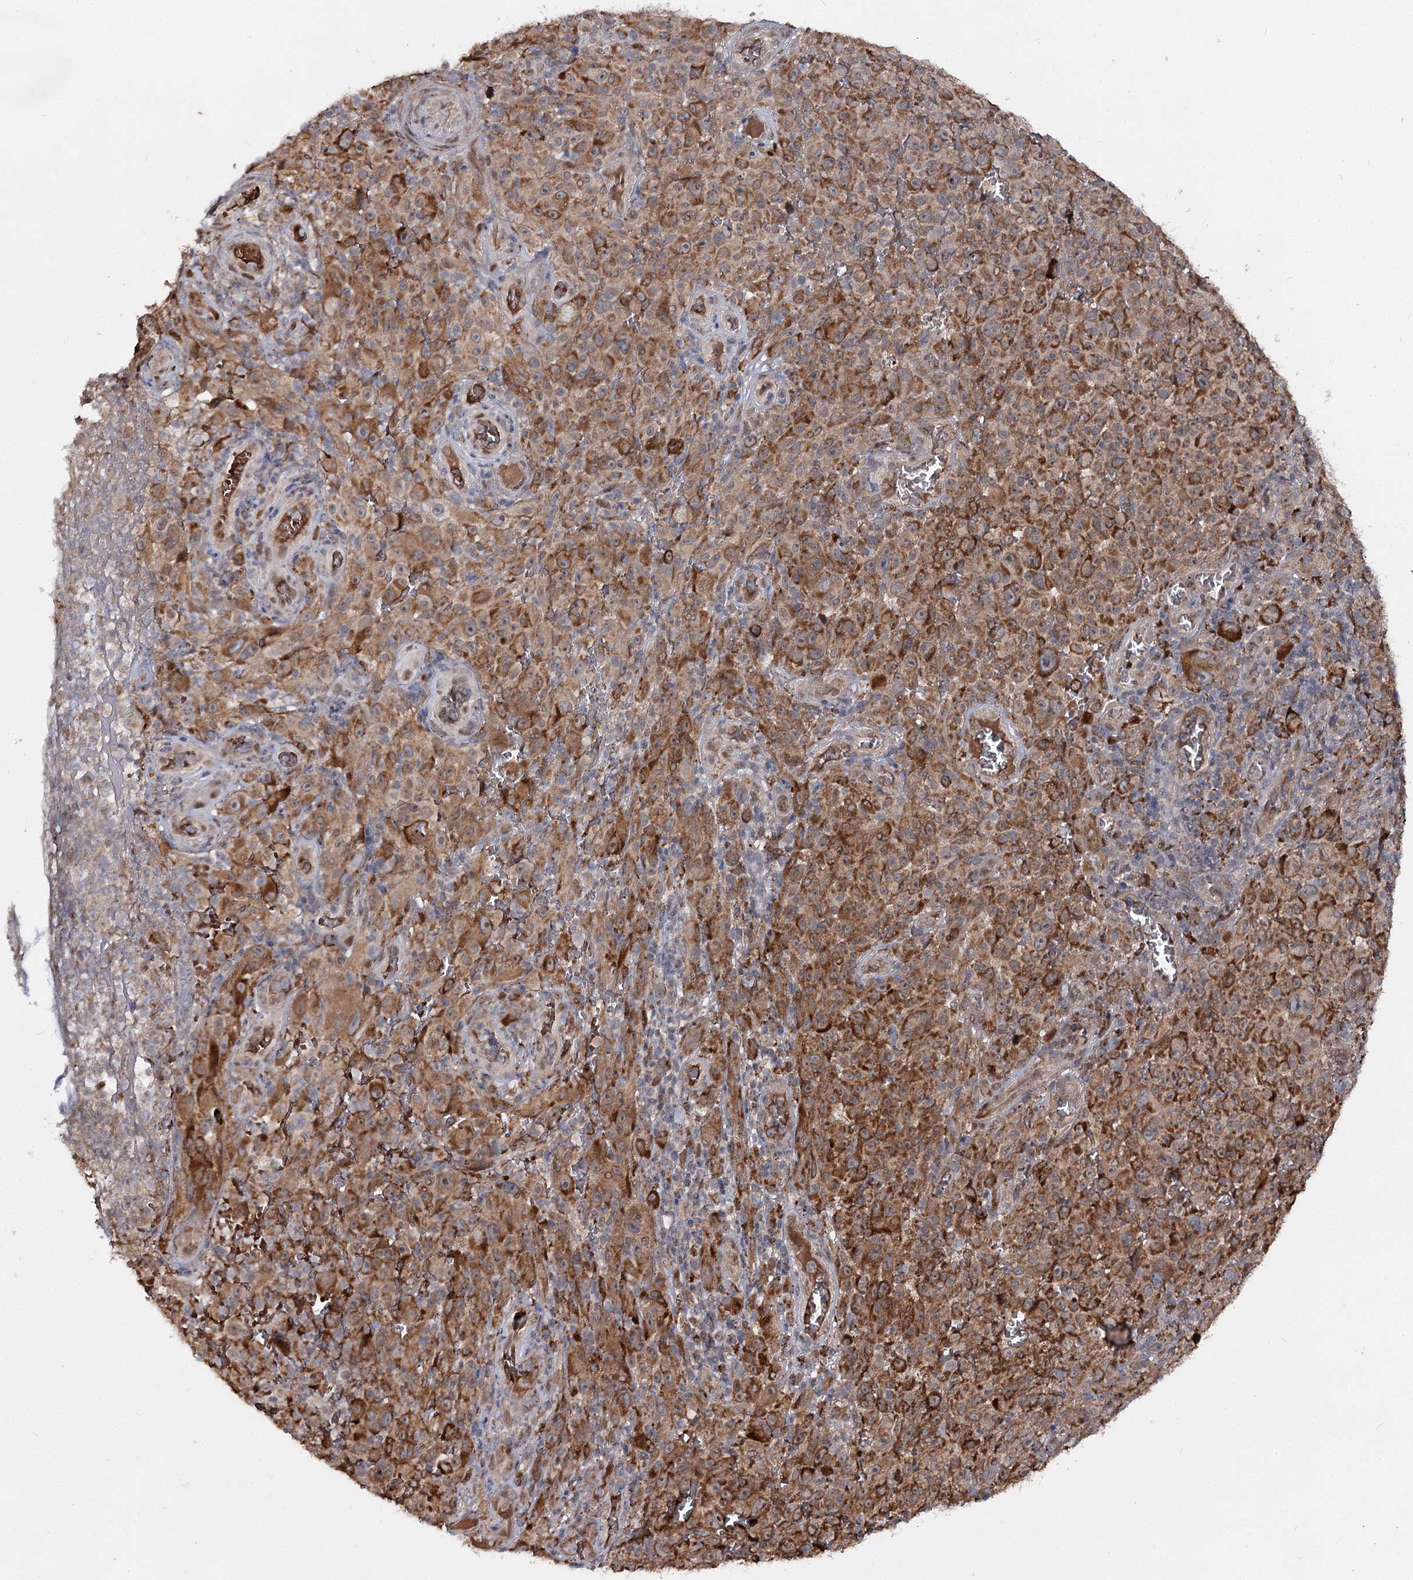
{"staining": {"intensity": "strong", "quantity": "25%-75%", "location": "cytoplasmic/membranous"}, "tissue": "melanoma", "cell_type": "Tumor cells", "image_type": "cancer", "snomed": [{"axis": "morphology", "description": "Malignant melanoma, NOS"}, {"axis": "topography", "description": "Skin"}], "caption": "IHC image of neoplastic tissue: melanoma stained using IHC shows high levels of strong protein expression localized specifically in the cytoplasmic/membranous of tumor cells, appearing as a cytoplasmic/membranous brown color.", "gene": "MSANTD2", "patient": {"sex": "female", "age": 82}}